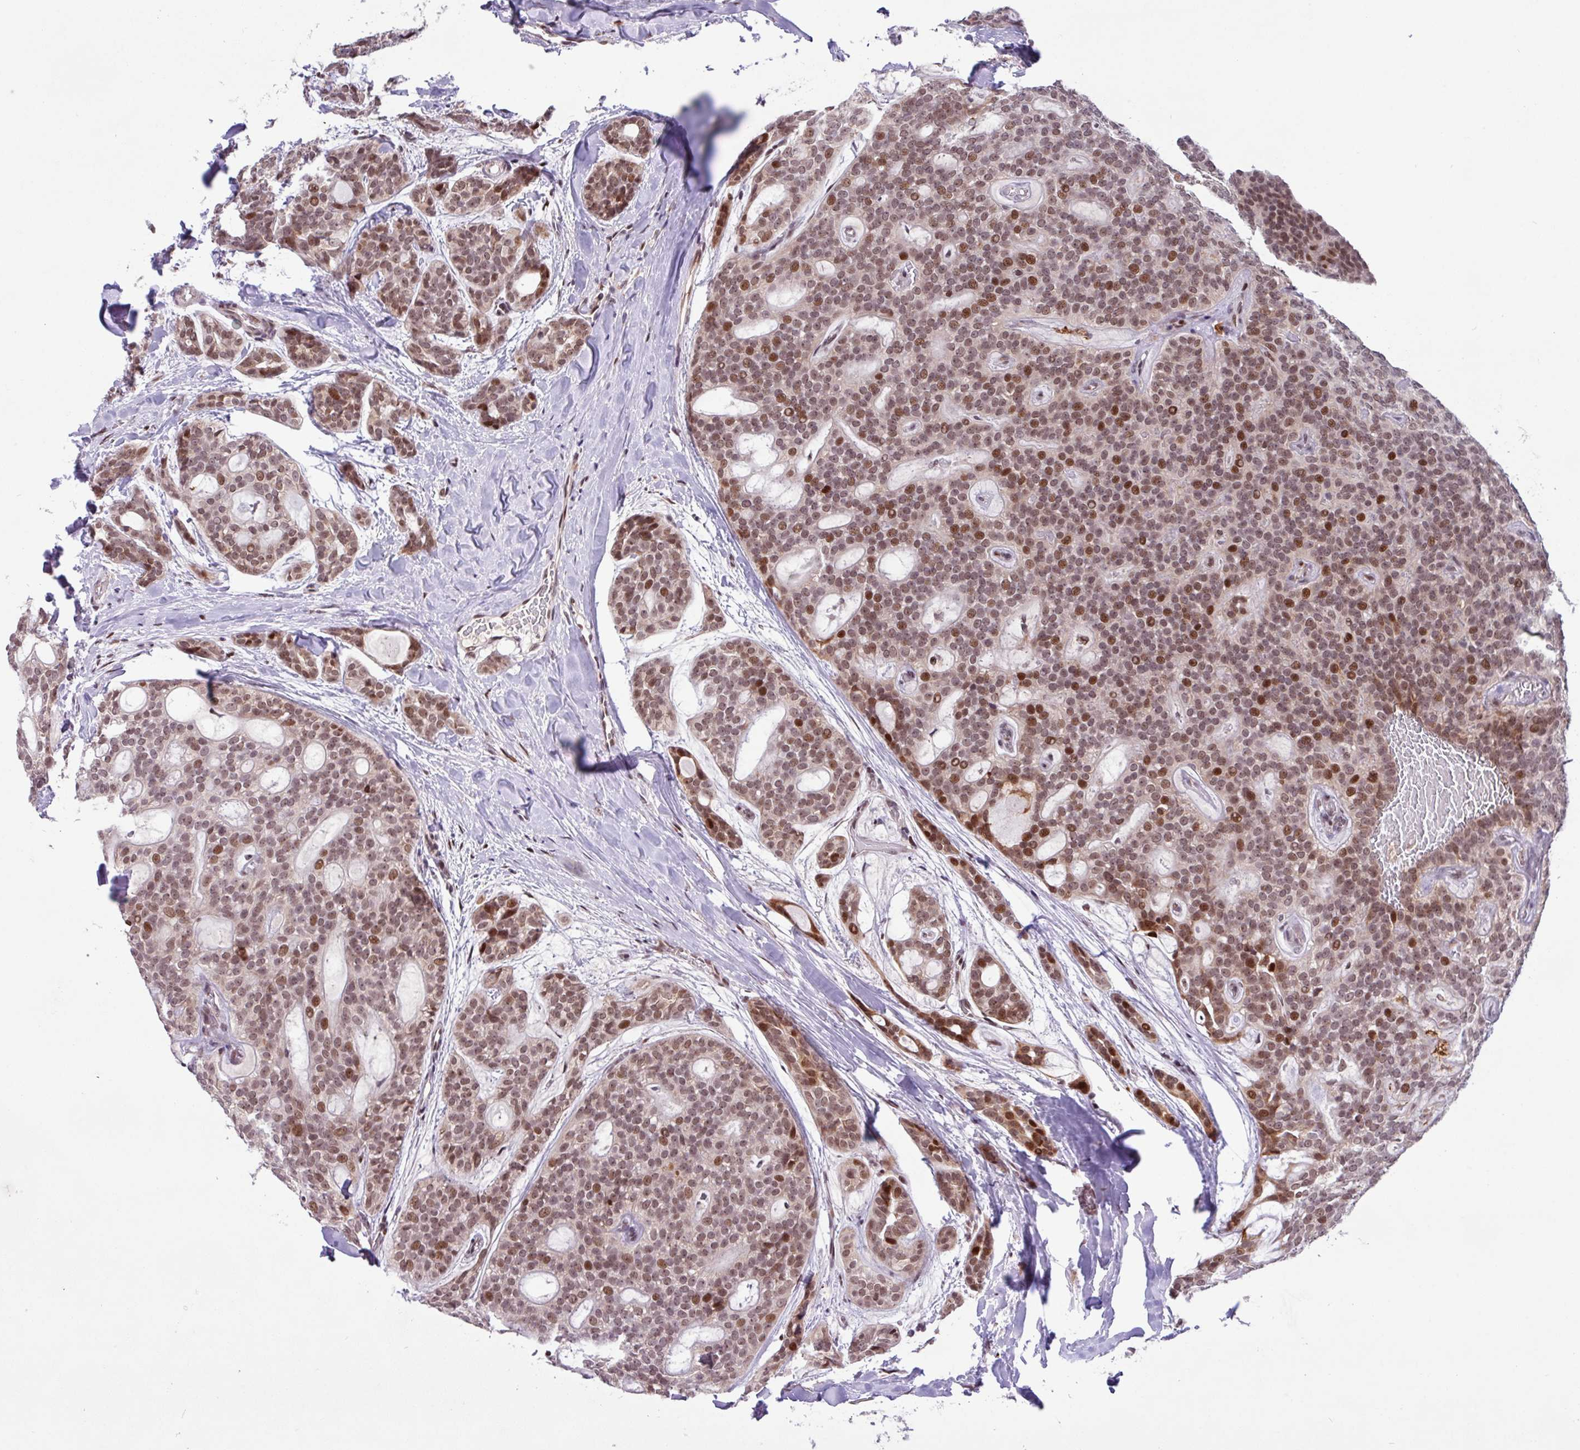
{"staining": {"intensity": "moderate", "quantity": ">75%", "location": "nuclear"}, "tissue": "head and neck cancer", "cell_type": "Tumor cells", "image_type": "cancer", "snomed": [{"axis": "morphology", "description": "Adenocarcinoma, NOS"}, {"axis": "topography", "description": "Head-Neck"}], "caption": "Tumor cells exhibit medium levels of moderate nuclear positivity in about >75% of cells in head and neck cancer. (brown staining indicates protein expression, while blue staining denotes nuclei).", "gene": "BRD3", "patient": {"sex": "male", "age": 66}}